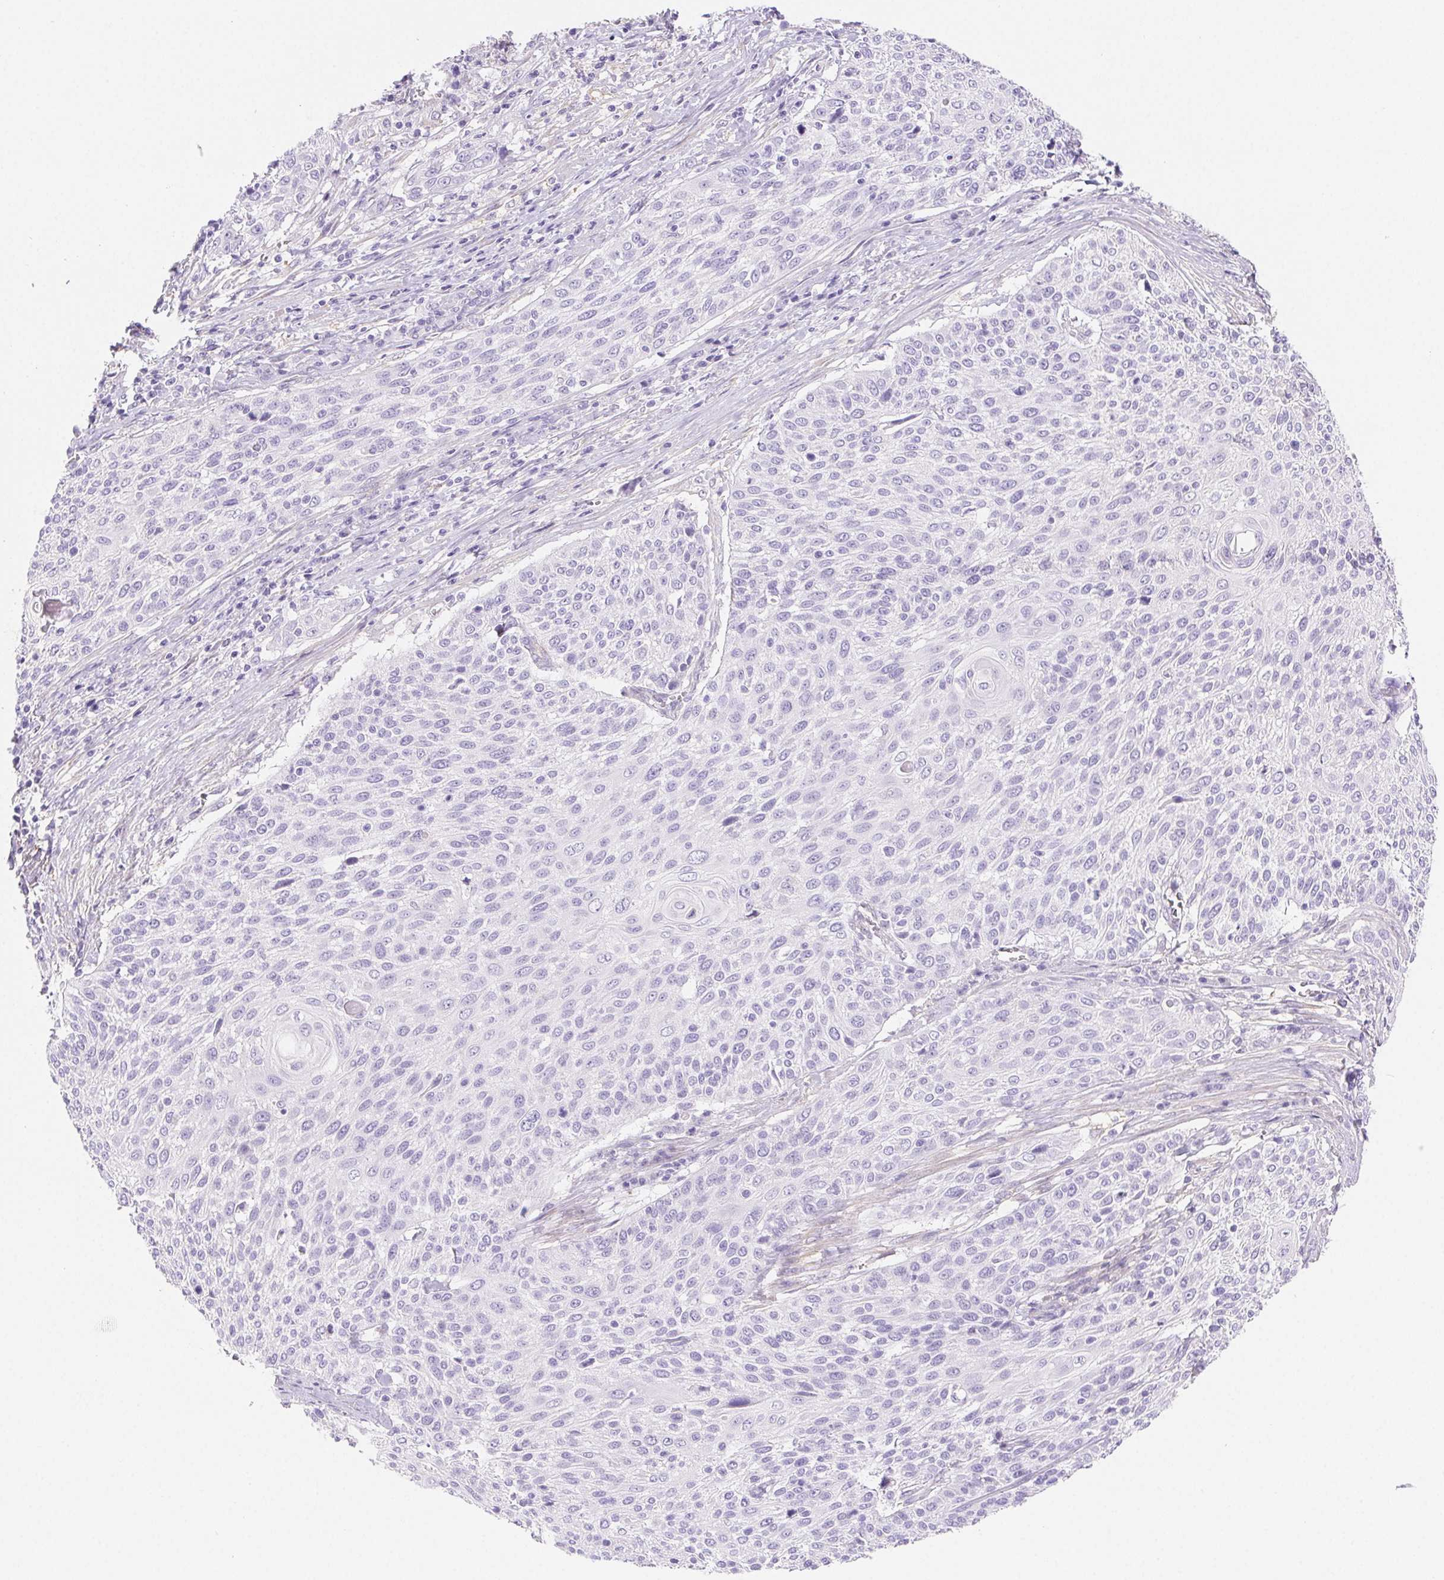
{"staining": {"intensity": "negative", "quantity": "none", "location": "none"}, "tissue": "cervical cancer", "cell_type": "Tumor cells", "image_type": "cancer", "snomed": [{"axis": "morphology", "description": "Squamous cell carcinoma, NOS"}, {"axis": "topography", "description": "Cervix"}], "caption": "Immunohistochemistry micrograph of human cervical cancer (squamous cell carcinoma) stained for a protein (brown), which displays no staining in tumor cells. (Brightfield microscopy of DAB IHC at high magnification).", "gene": "PNLIP", "patient": {"sex": "female", "age": 31}}